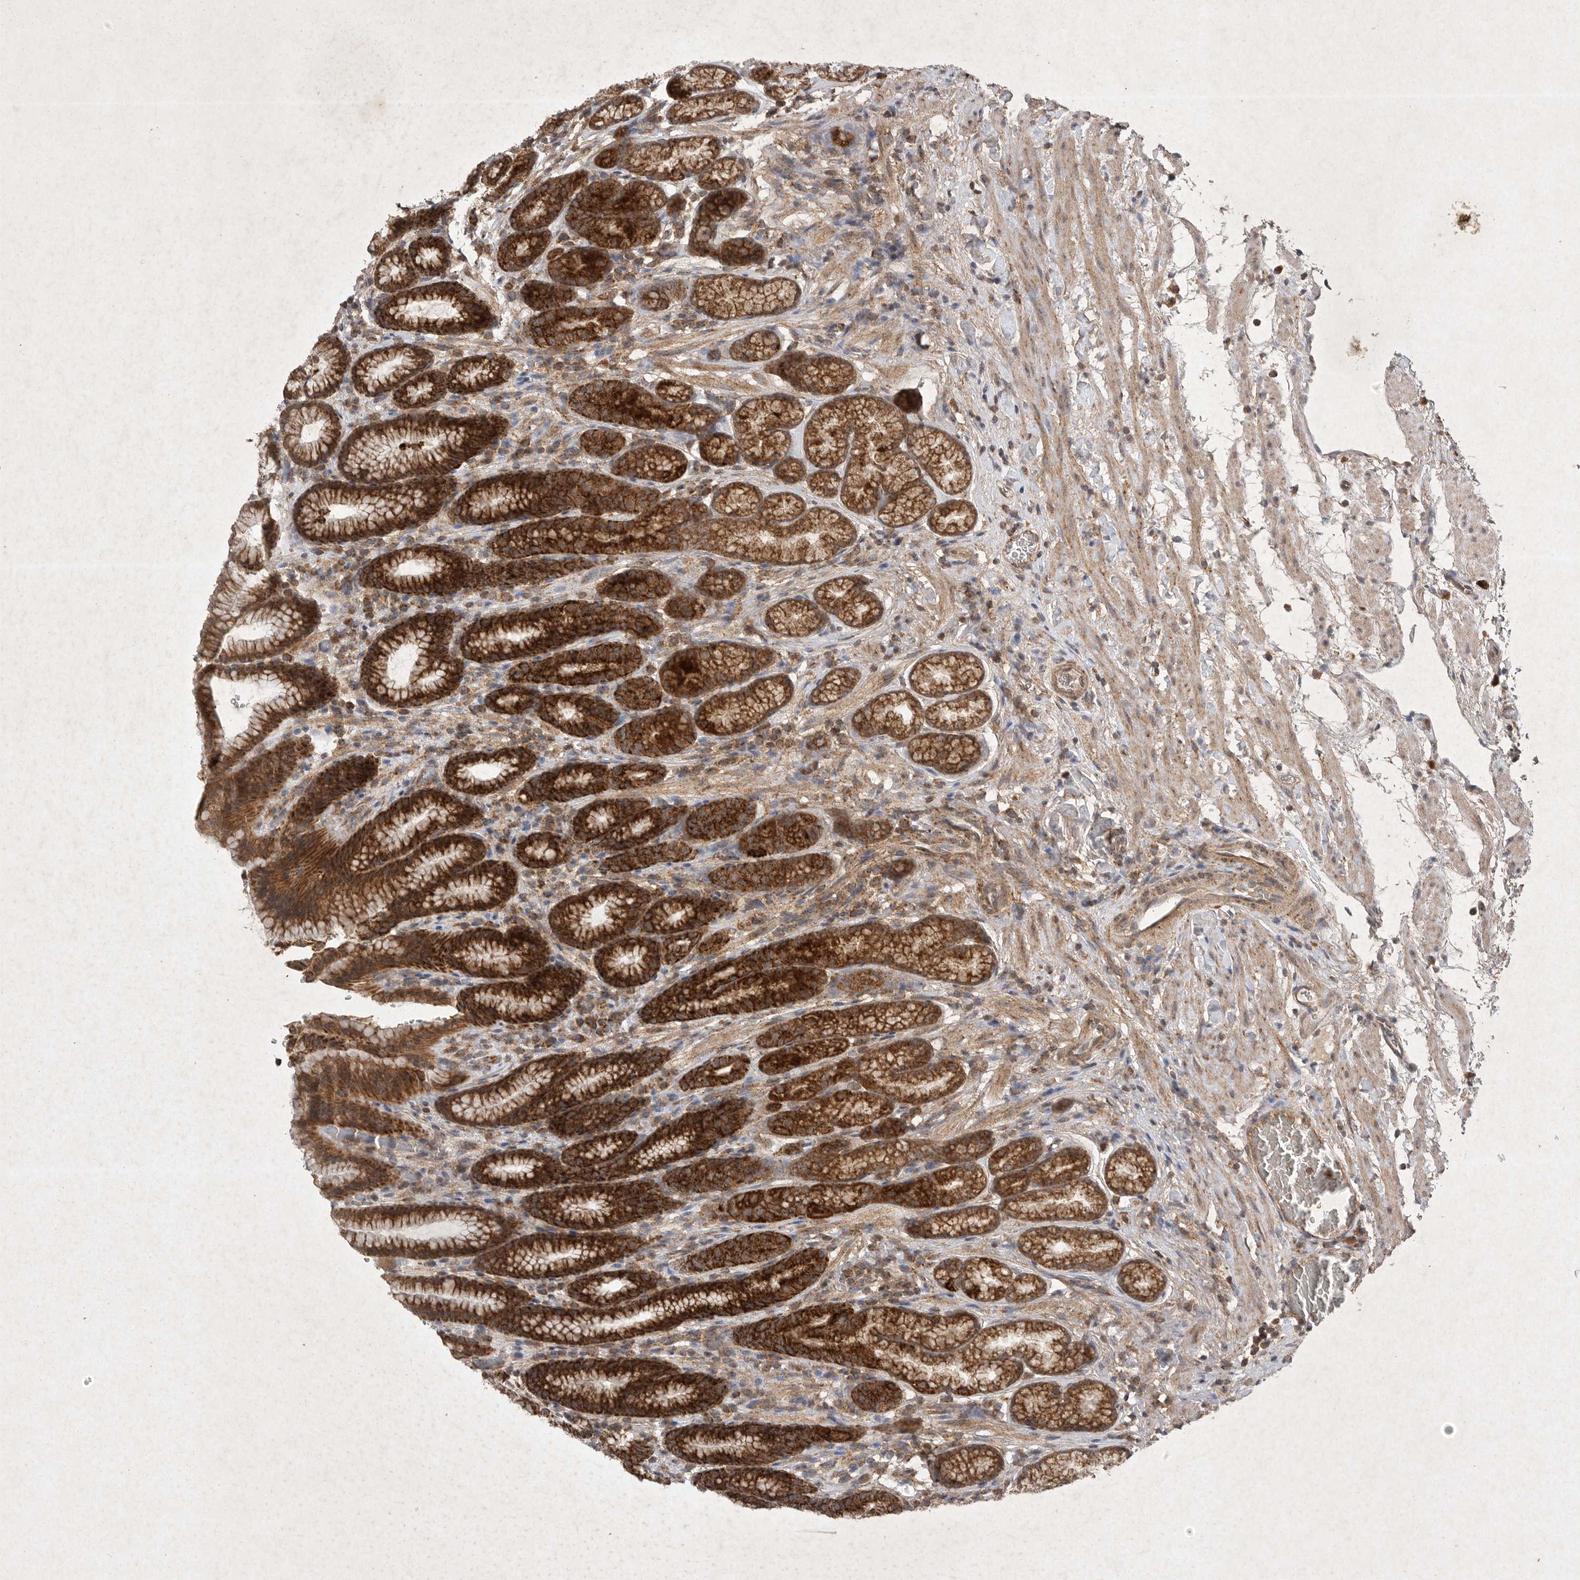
{"staining": {"intensity": "strong", "quantity": ">75%", "location": "cytoplasmic/membranous"}, "tissue": "stomach", "cell_type": "Glandular cells", "image_type": "normal", "snomed": [{"axis": "morphology", "description": "Normal tissue, NOS"}, {"axis": "topography", "description": "Stomach"}], "caption": "Strong cytoplasmic/membranous staining is present in approximately >75% of glandular cells in benign stomach.", "gene": "DDR1", "patient": {"sex": "male", "age": 42}}